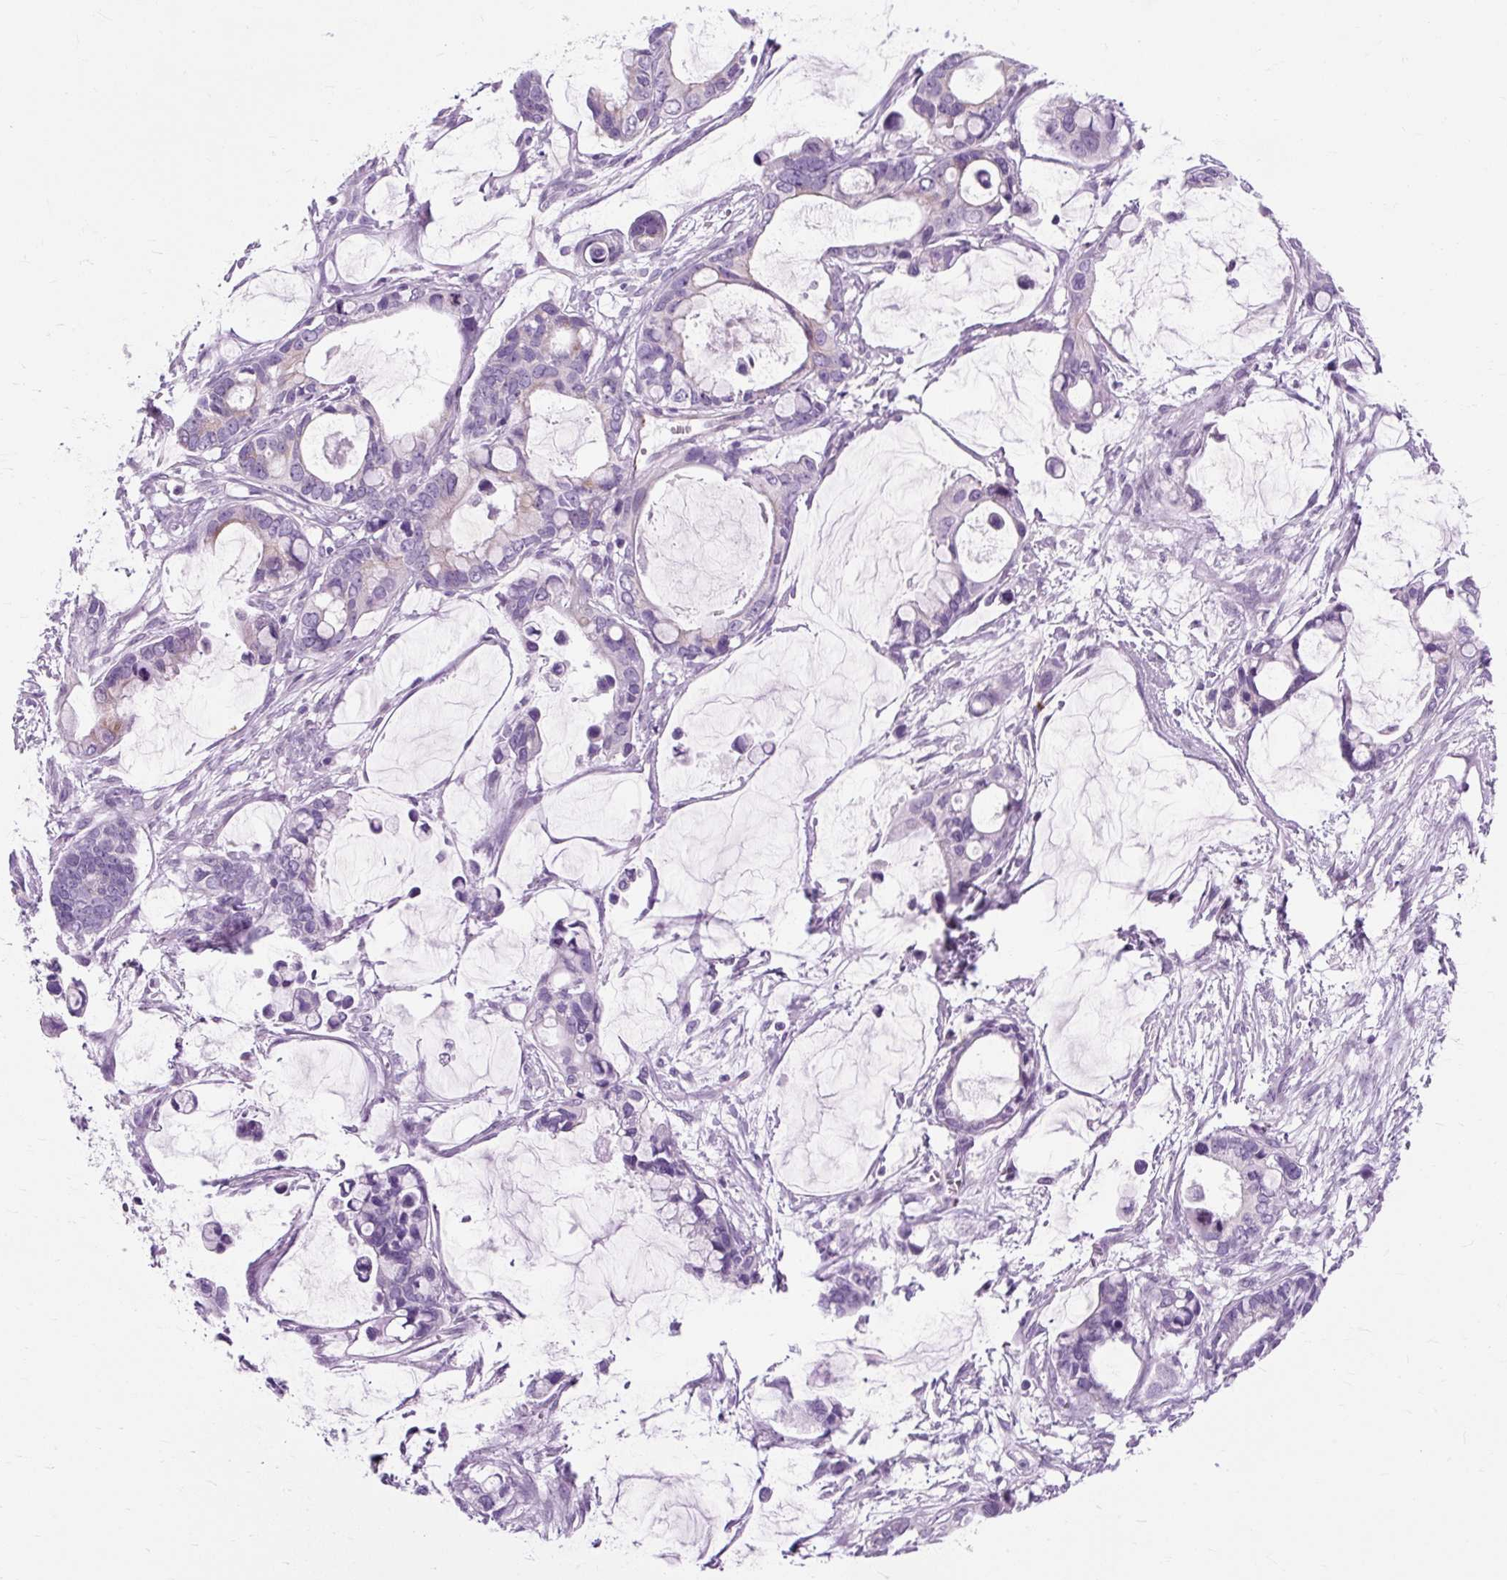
{"staining": {"intensity": "negative", "quantity": "none", "location": "none"}, "tissue": "ovarian cancer", "cell_type": "Tumor cells", "image_type": "cancer", "snomed": [{"axis": "morphology", "description": "Cystadenocarcinoma, mucinous, NOS"}, {"axis": "topography", "description": "Ovary"}], "caption": "Ovarian cancer (mucinous cystadenocarcinoma) stained for a protein using immunohistochemistry (IHC) displays no positivity tumor cells.", "gene": "TMEM89", "patient": {"sex": "female", "age": 63}}